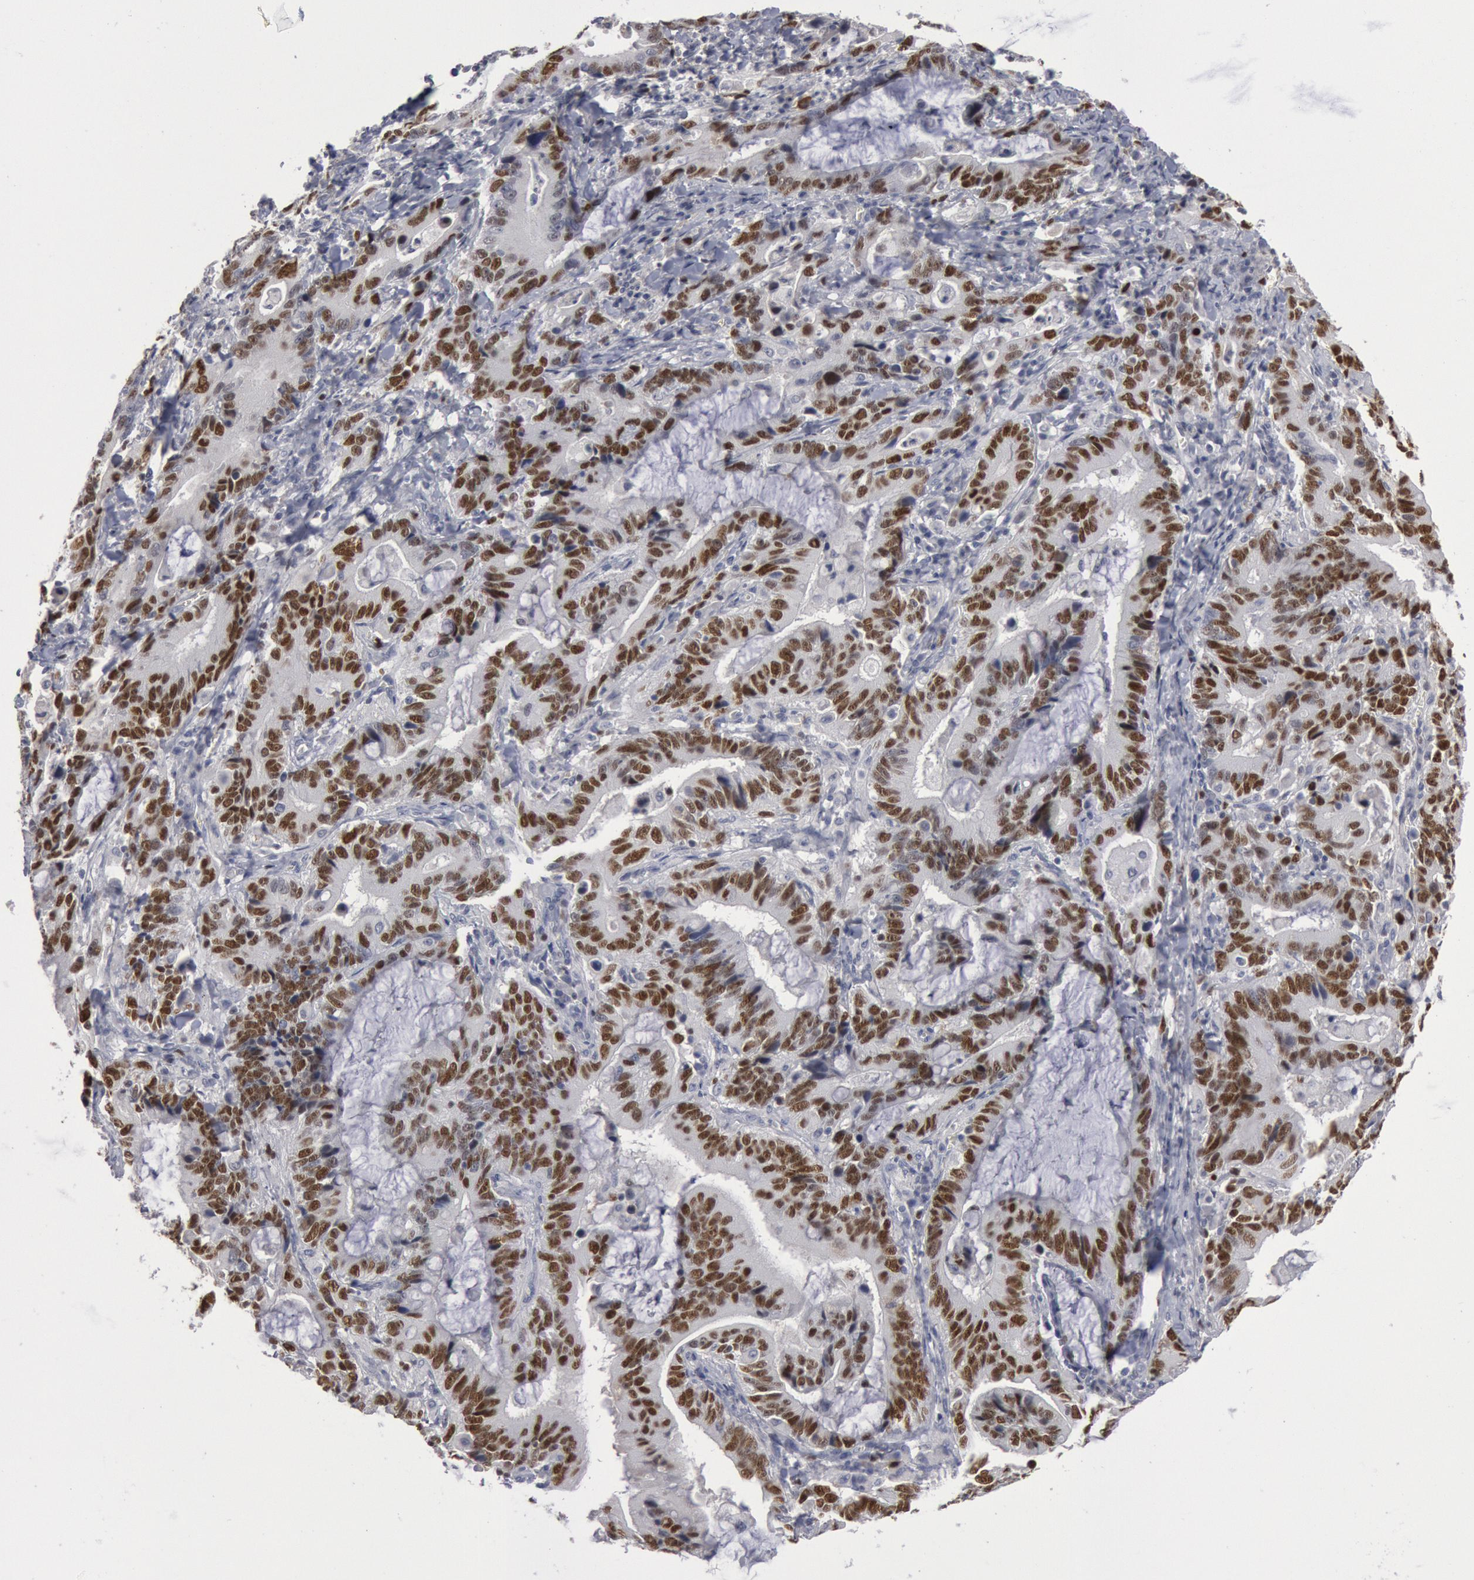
{"staining": {"intensity": "strong", "quantity": ">75%", "location": "nuclear"}, "tissue": "stomach cancer", "cell_type": "Tumor cells", "image_type": "cancer", "snomed": [{"axis": "morphology", "description": "Adenocarcinoma, NOS"}, {"axis": "topography", "description": "Stomach, upper"}], "caption": "Immunohistochemical staining of stomach adenocarcinoma exhibits high levels of strong nuclear protein positivity in approximately >75% of tumor cells.", "gene": "WDHD1", "patient": {"sex": "male", "age": 63}}